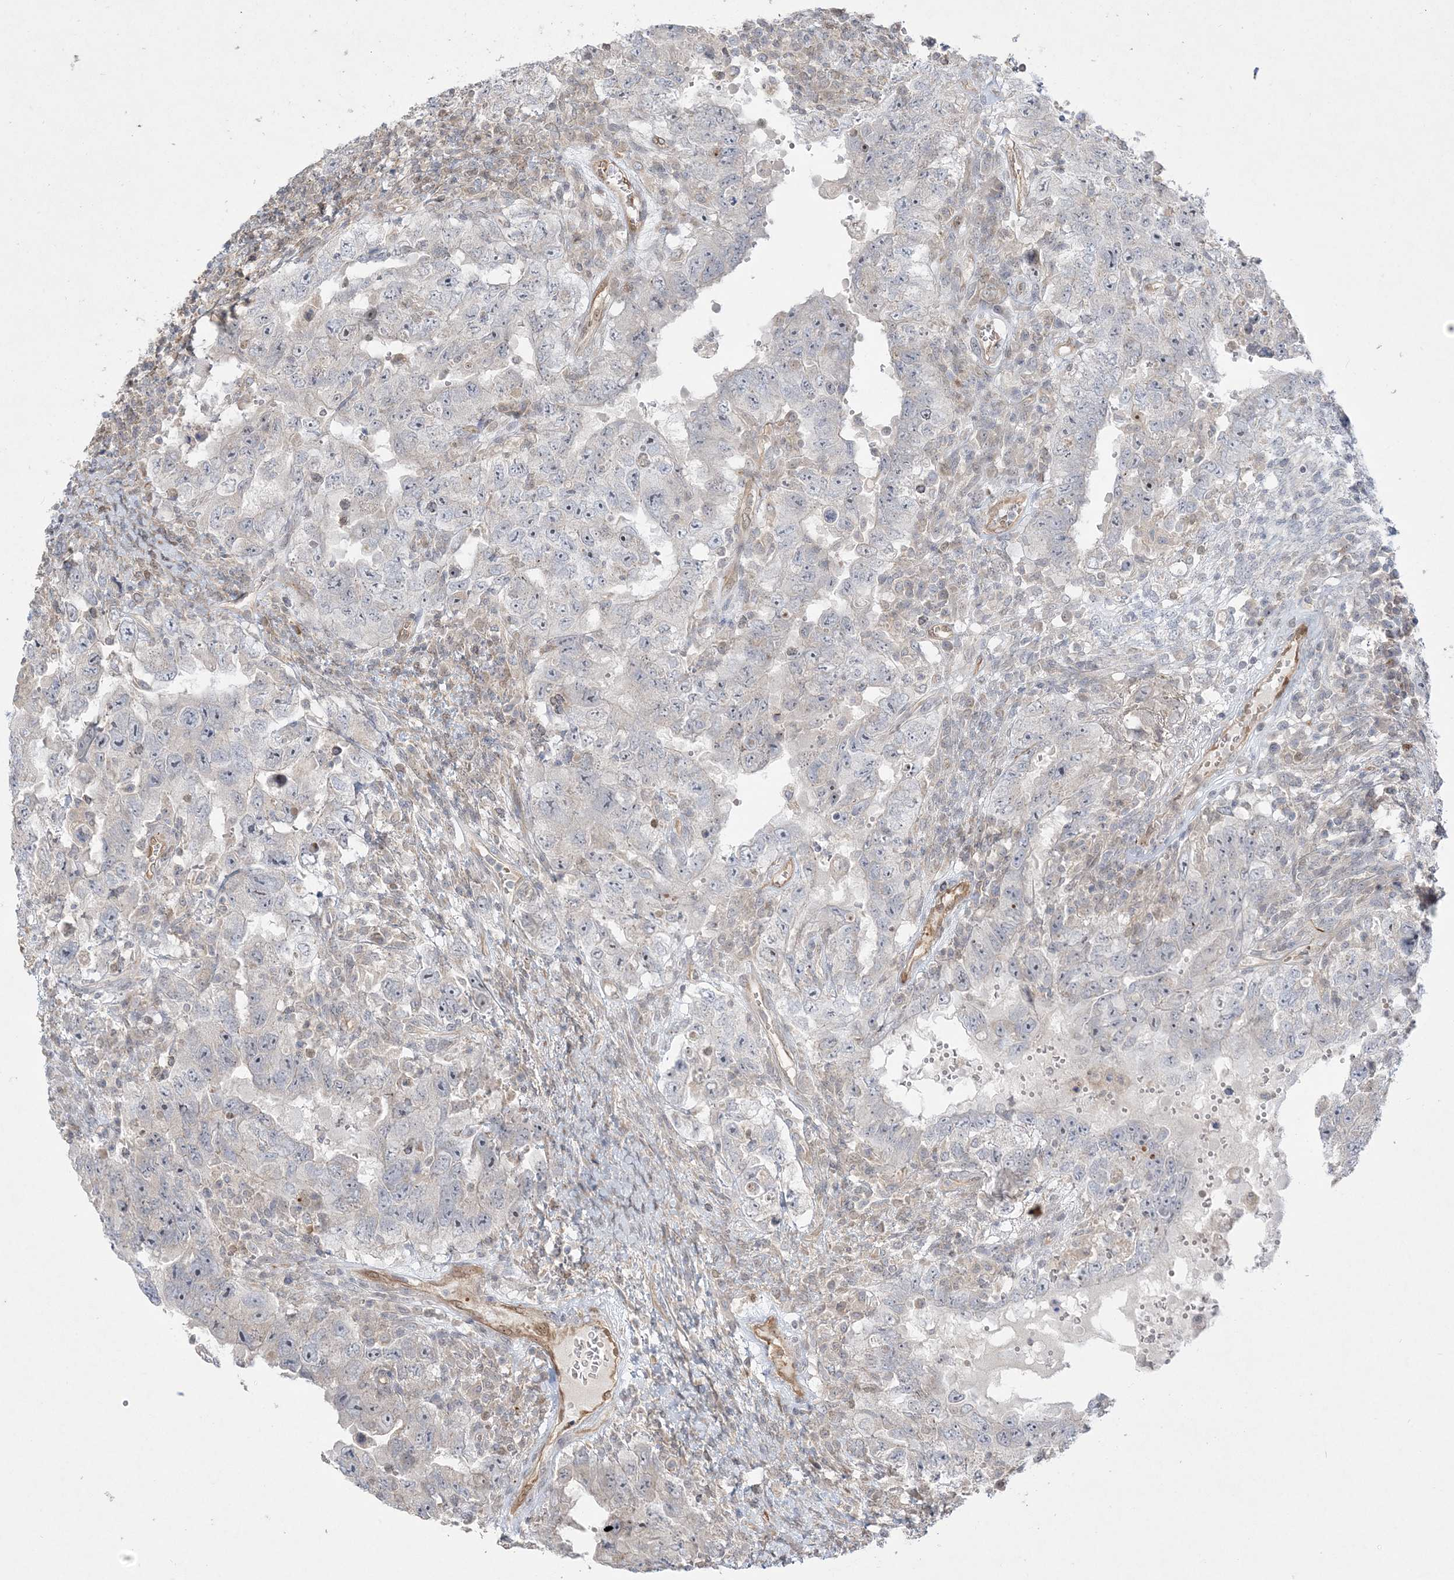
{"staining": {"intensity": "negative", "quantity": "none", "location": "none"}, "tissue": "testis cancer", "cell_type": "Tumor cells", "image_type": "cancer", "snomed": [{"axis": "morphology", "description": "Carcinoma, Embryonal, NOS"}, {"axis": "topography", "description": "Testis"}], "caption": "Testis cancer (embryonal carcinoma) stained for a protein using IHC displays no positivity tumor cells.", "gene": "INPP1", "patient": {"sex": "male", "age": 26}}